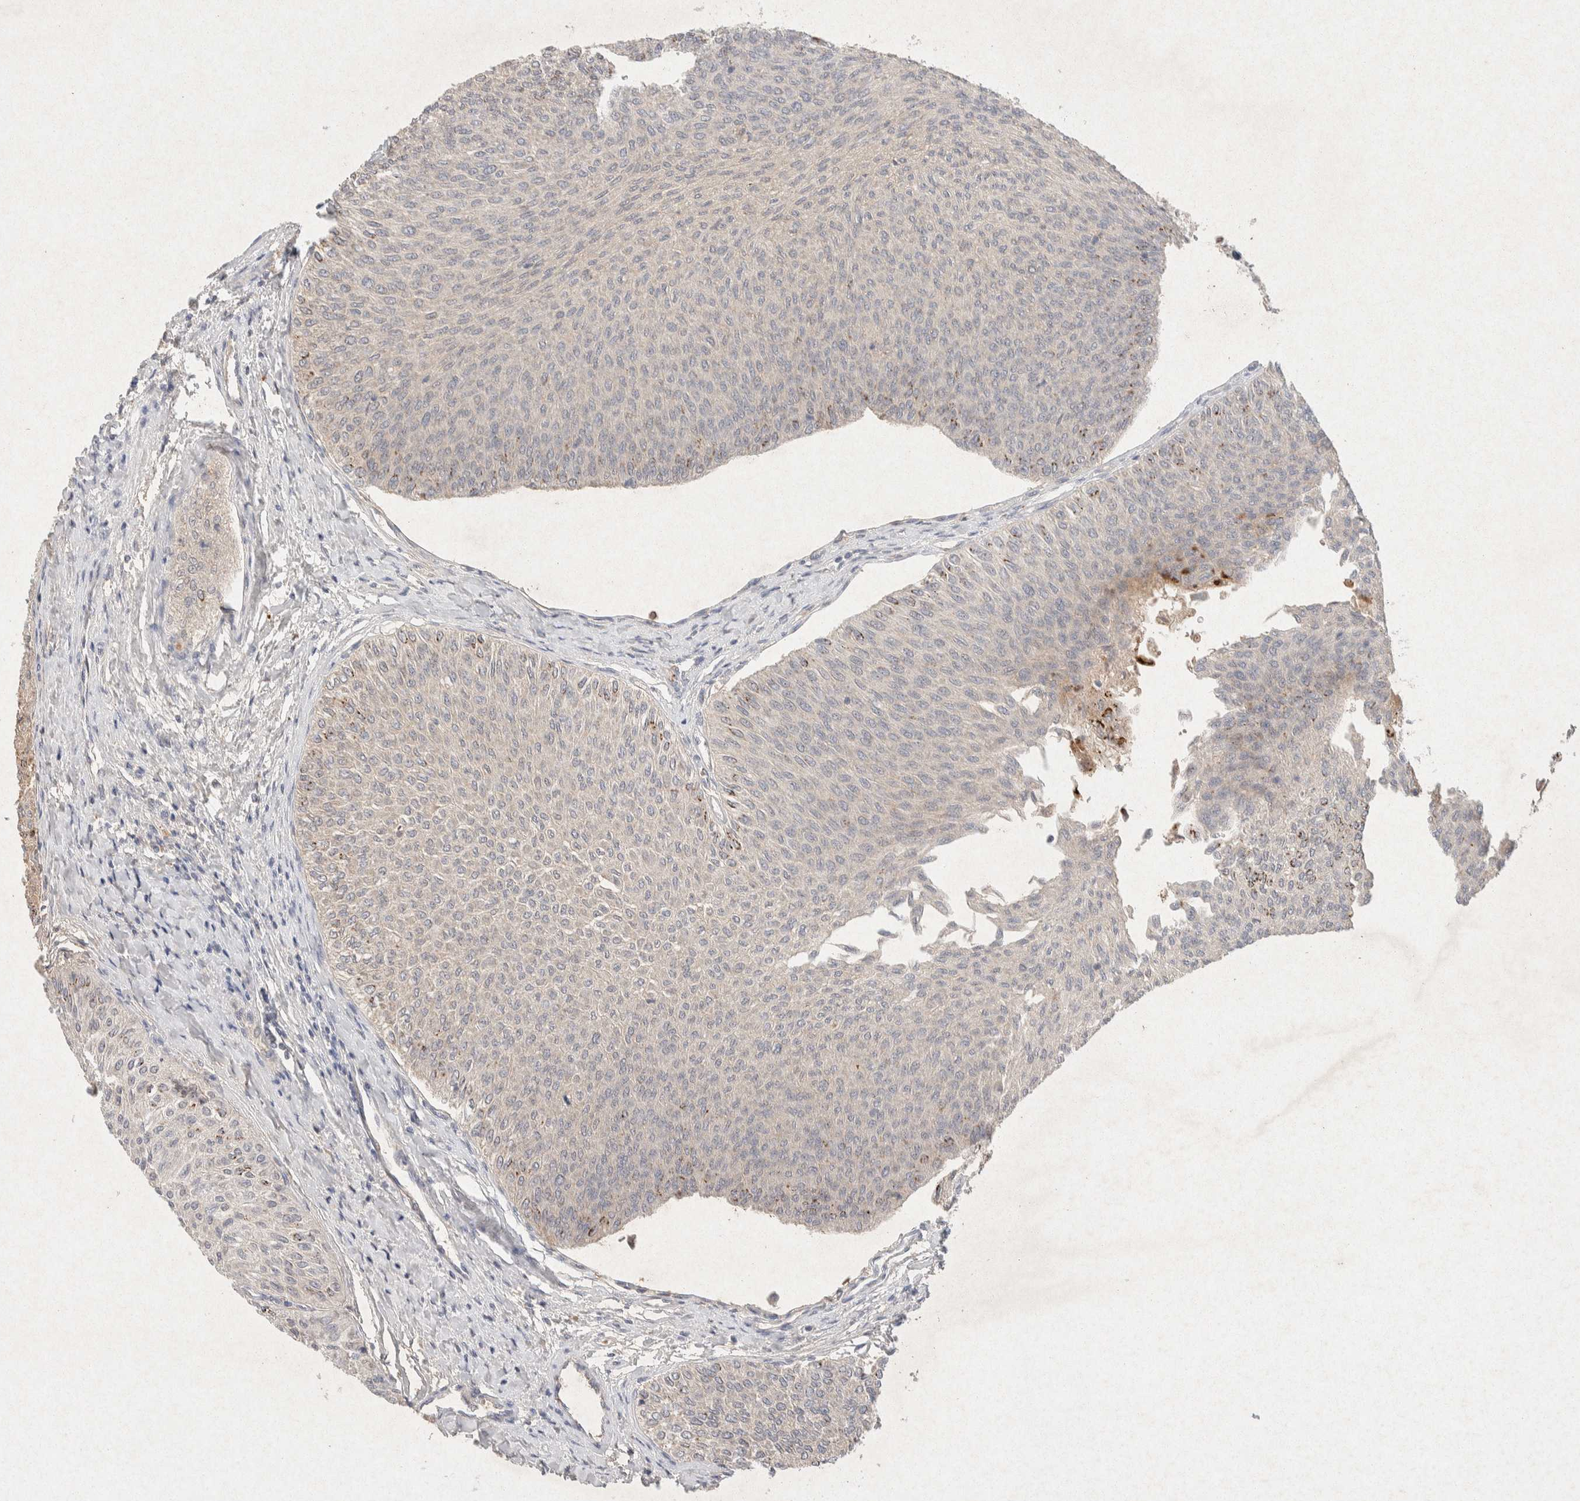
{"staining": {"intensity": "moderate", "quantity": "<25%", "location": "cytoplasmic/membranous"}, "tissue": "urothelial cancer", "cell_type": "Tumor cells", "image_type": "cancer", "snomed": [{"axis": "morphology", "description": "Urothelial carcinoma, Low grade"}, {"axis": "topography", "description": "Urinary bladder"}], "caption": "The image reveals staining of urothelial cancer, revealing moderate cytoplasmic/membranous protein positivity (brown color) within tumor cells.", "gene": "GNAI1", "patient": {"sex": "male", "age": 78}}